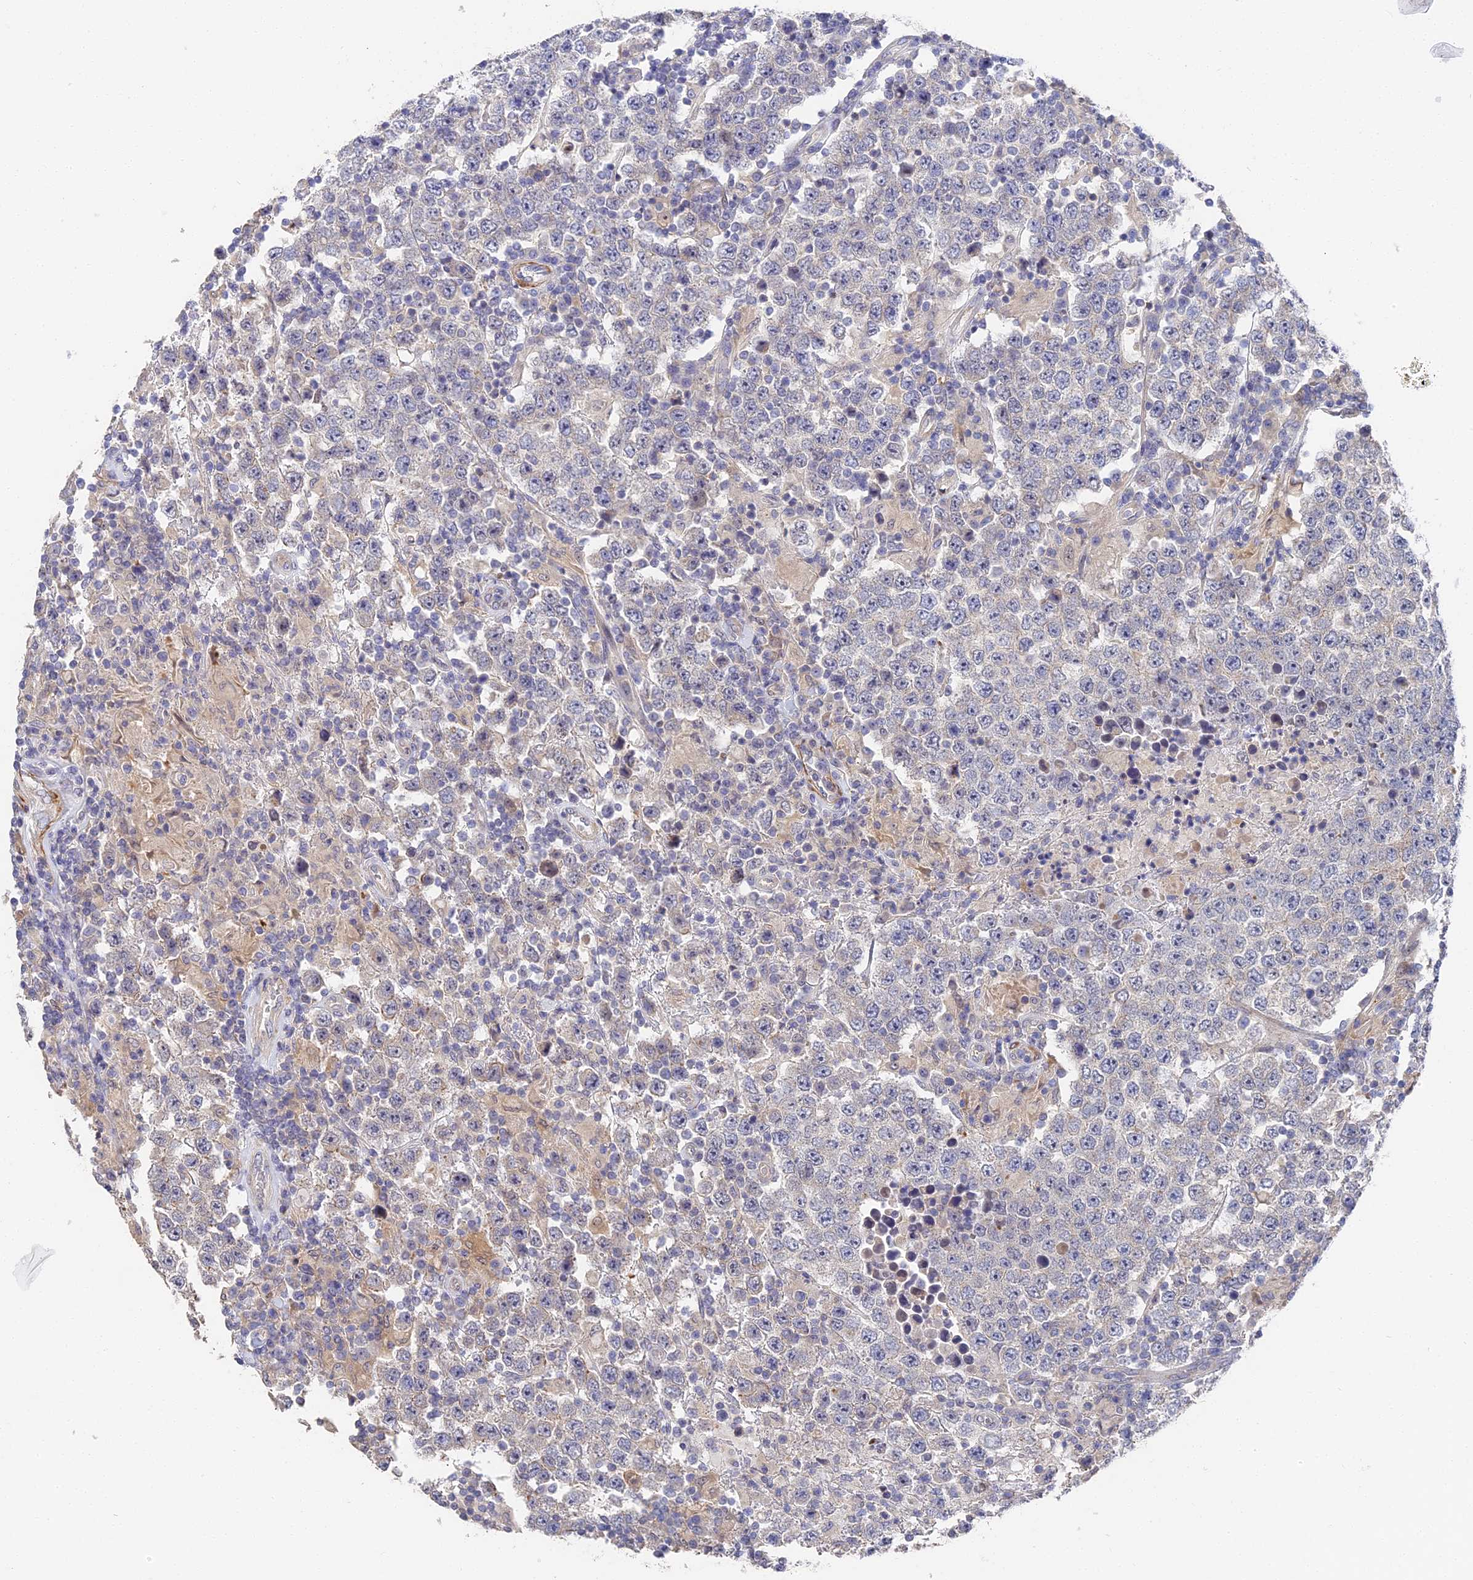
{"staining": {"intensity": "negative", "quantity": "none", "location": "none"}, "tissue": "testis cancer", "cell_type": "Tumor cells", "image_type": "cancer", "snomed": [{"axis": "morphology", "description": "Normal tissue, NOS"}, {"axis": "morphology", "description": "Urothelial carcinoma, High grade"}, {"axis": "morphology", "description": "Seminoma, NOS"}, {"axis": "morphology", "description": "Carcinoma, Embryonal, NOS"}, {"axis": "topography", "description": "Urinary bladder"}, {"axis": "topography", "description": "Testis"}], "caption": "Immunohistochemistry of human testis cancer (seminoma) demonstrates no staining in tumor cells.", "gene": "CCDC113", "patient": {"sex": "male", "age": 41}}